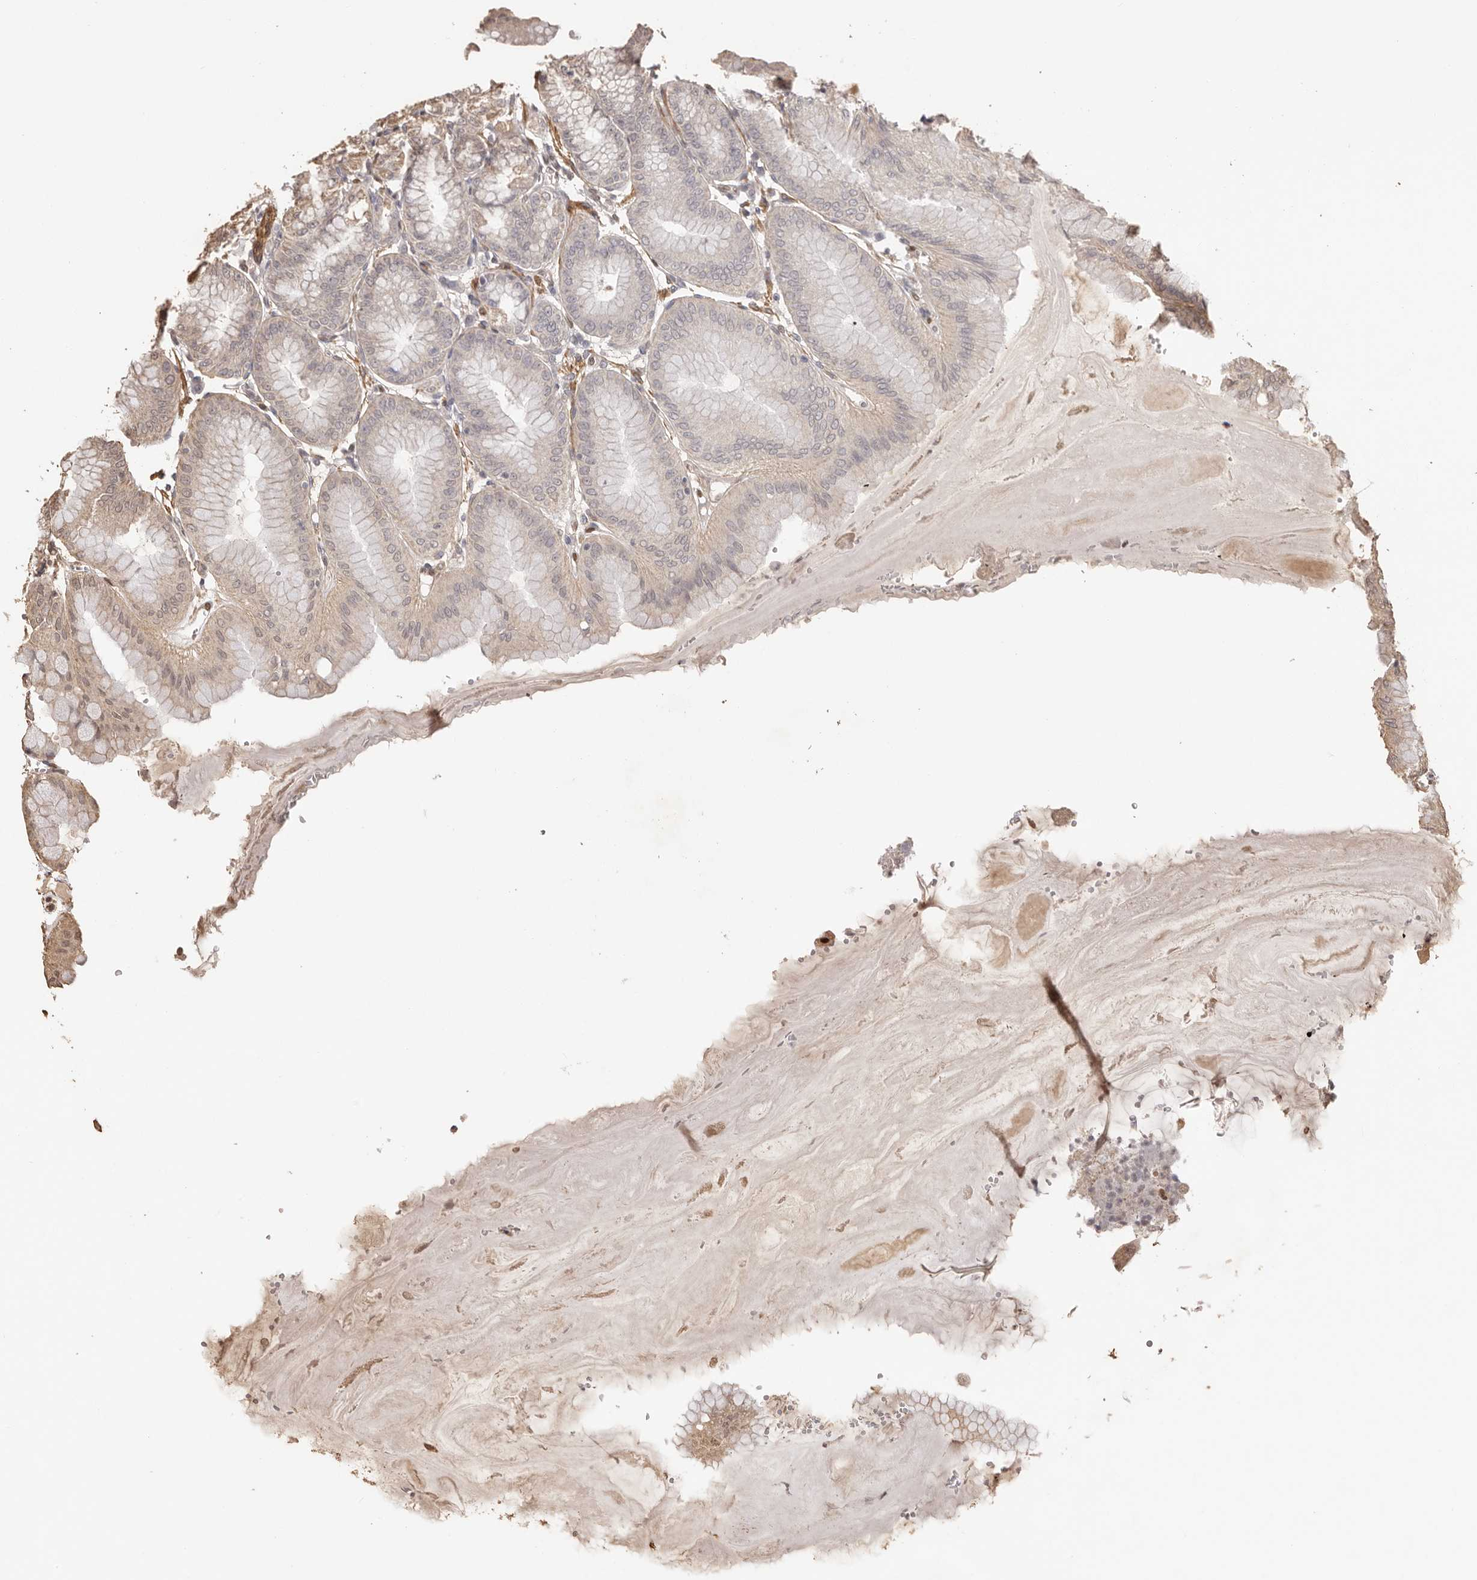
{"staining": {"intensity": "moderate", "quantity": "25%-75%", "location": "cytoplasmic/membranous"}, "tissue": "stomach", "cell_type": "Glandular cells", "image_type": "normal", "snomed": [{"axis": "morphology", "description": "Normal tissue, NOS"}, {"axis": "topography", "description": "Stomach, lower"}], "caption": "DAB (3,3'-diaminobenzidine) immunohistochemical staining of normal stomach reveals moderate cytoplasmic/membranous protein expression in approximately 25%-75% of glandular cells.", "gene": "UBR2", "patient": {"sex": "male", "age": 71}}